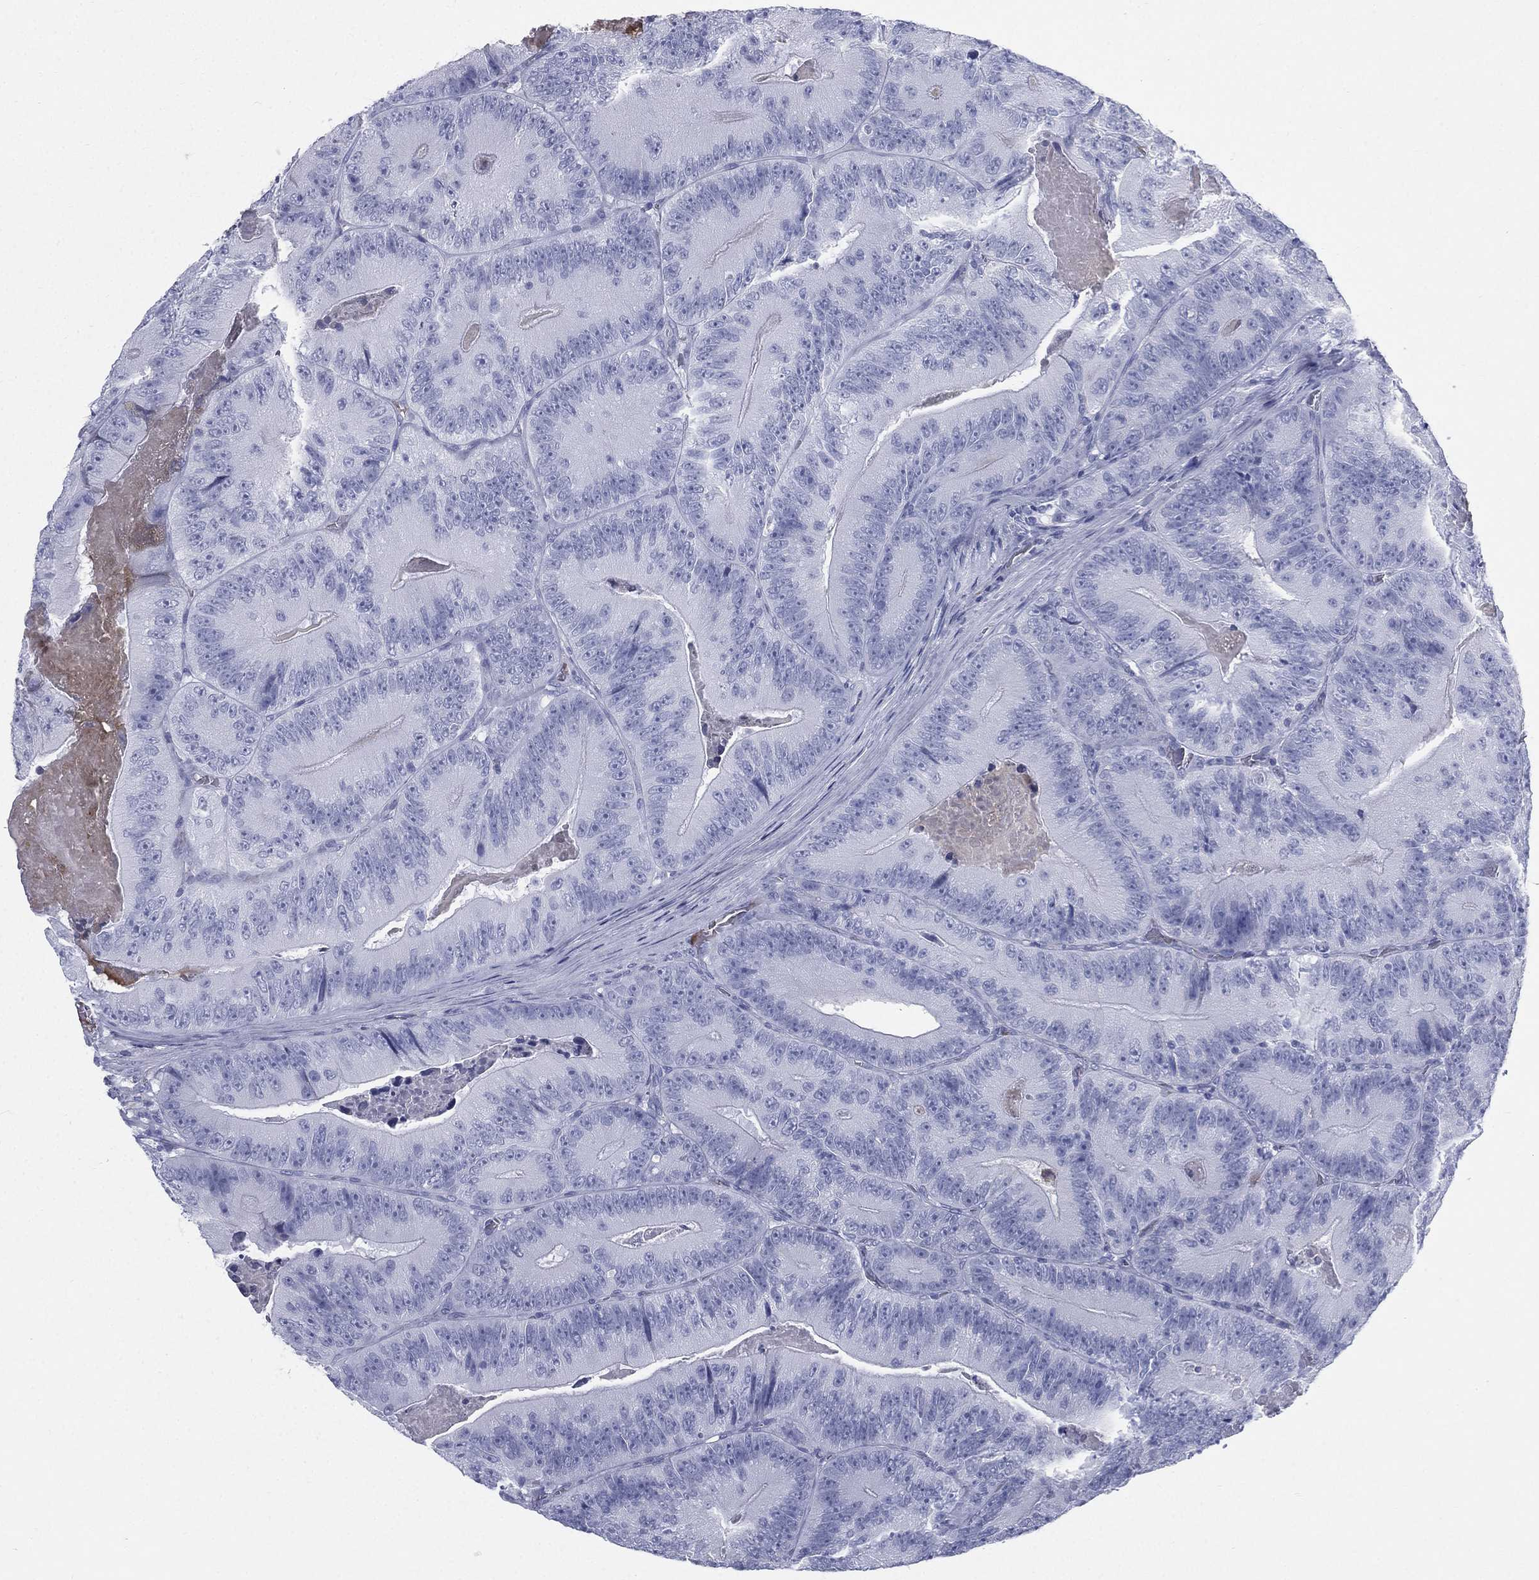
{"staining": {"intensity": "negative", "quantity": "none", "location": "none"}, "tissue": "colorectal cancer", "cell_type": "Tumor cells", "image_type": "cancer", "snomed": [{"axis": "morphology", "description": "Adenocarcinoma, NOS"}, {"axis": "topography", "description": "Colon"}], "caption": "This micrograph is of adenocarcinoma (colorectal) stained with IHC to label a protein in brown with the nuclei are counter-stained blue. There is no staining in tumor cells.", "gene": "HP", "patient": {"sex": "female", "age": 86}}